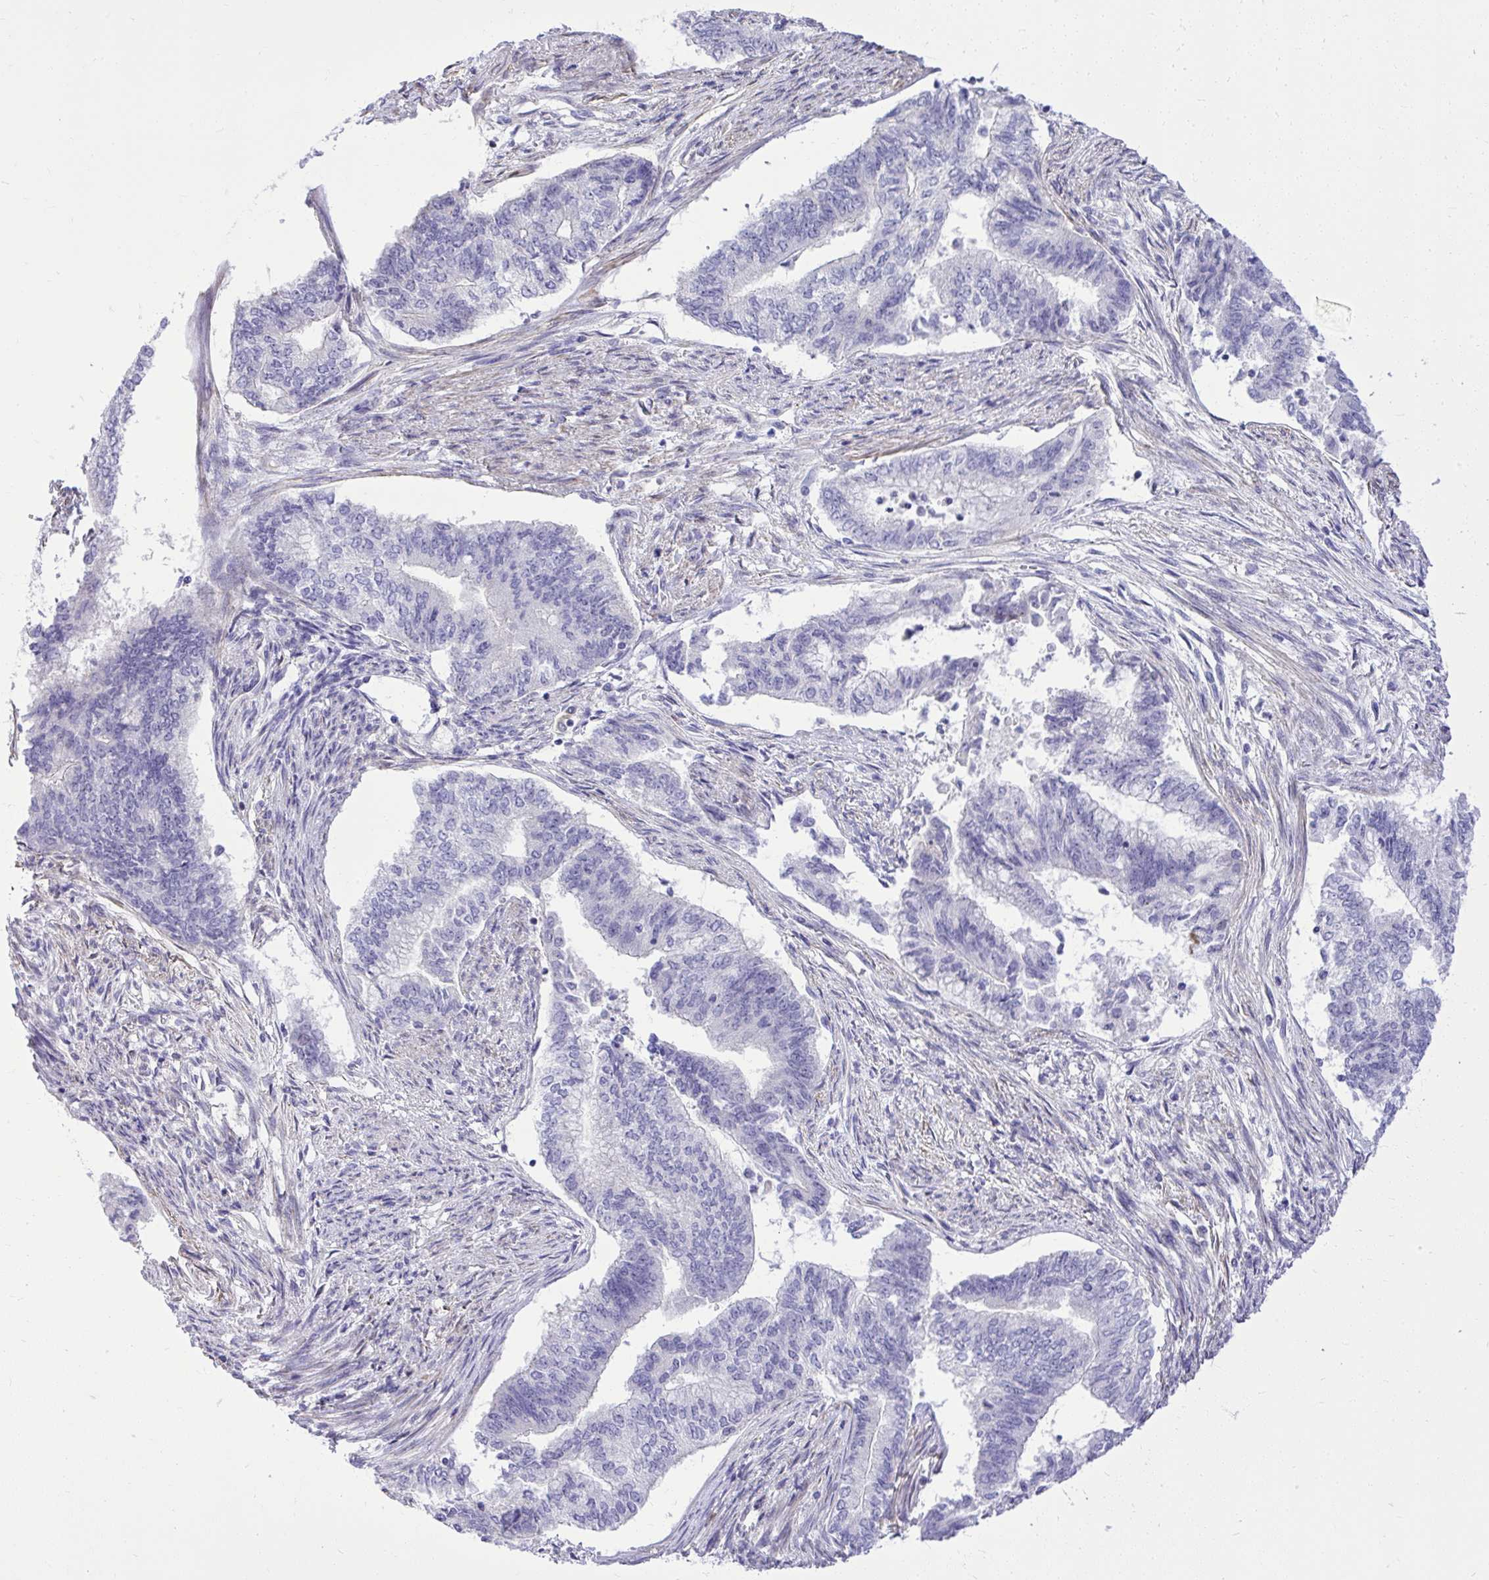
{"staining": {"intensity": "negative", "quantity": "none", "location": "none"}, "tissue": "endometrial cancer", "cell_type": "Tumor cells", "image_type": "cancer", "snomed": [{"axis": "morphology", "description": "Adenocarcinoma, NOS"}, {"axis": "topography", "description": "Endometrium"}], "caption": "The immunohistochemistry (IHC) image has no significant expression in tumor cells of adenocarcinoma (endometrial) tissue.", "gene": "GRK4", "patient": {"sex": "female", "age": 65}}